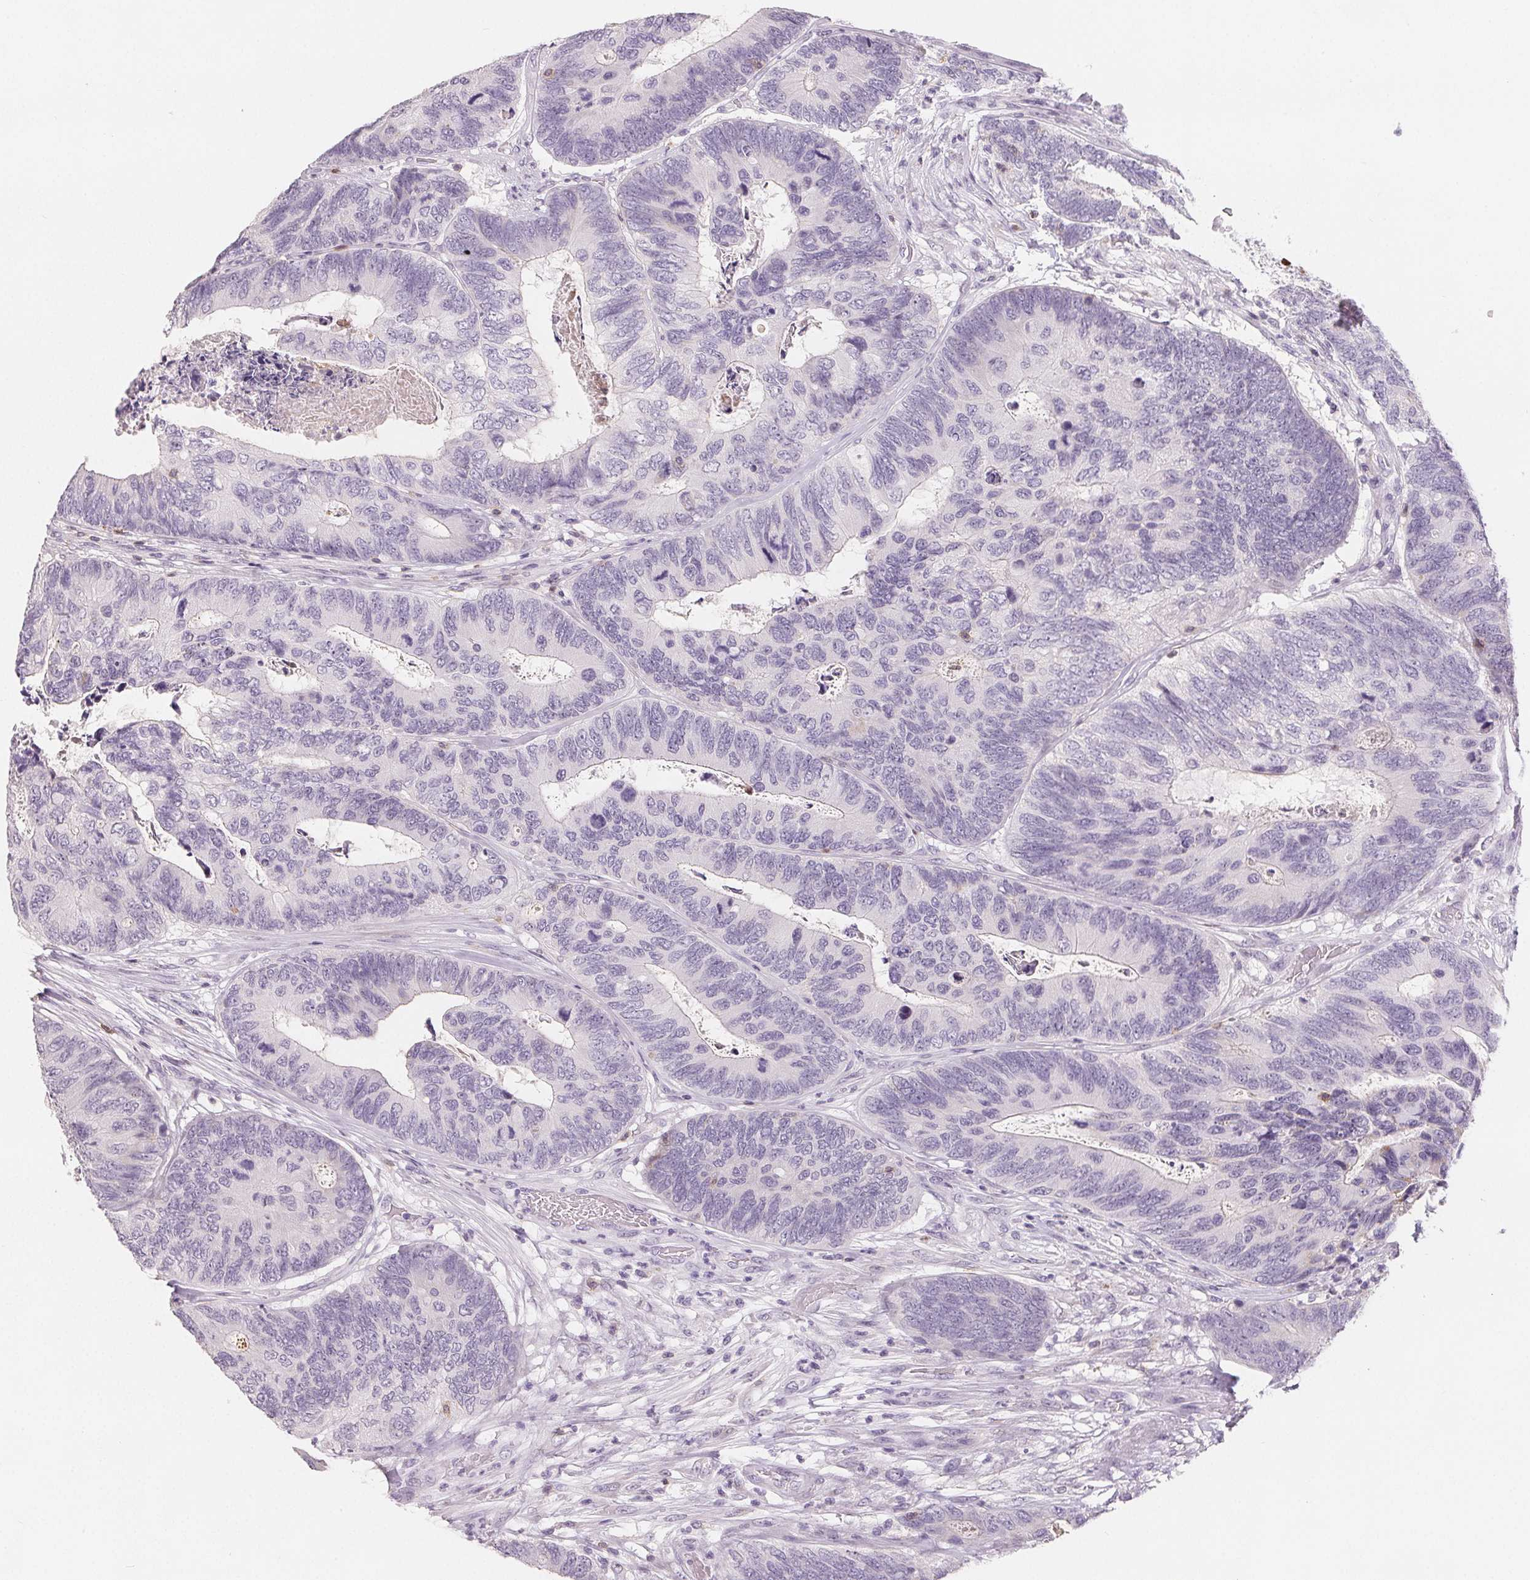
{"staining": {"intensity": "negative", "quantity": "none", "location": "none"}, "tissue": "colorectal cancer", "cell_type": "Tumor cells", "image_type": "cancer", "snomed": [{"axis": "morphology", "description": "Adenocarcinoma, NOS"}, {"axis": "topography", "description": "Colon"}], "caption": "Tumor cells show no significant protein positivity in colorectal cancer.", "gene": "CD69", "patient": {"sex": "female", "age": 67}}